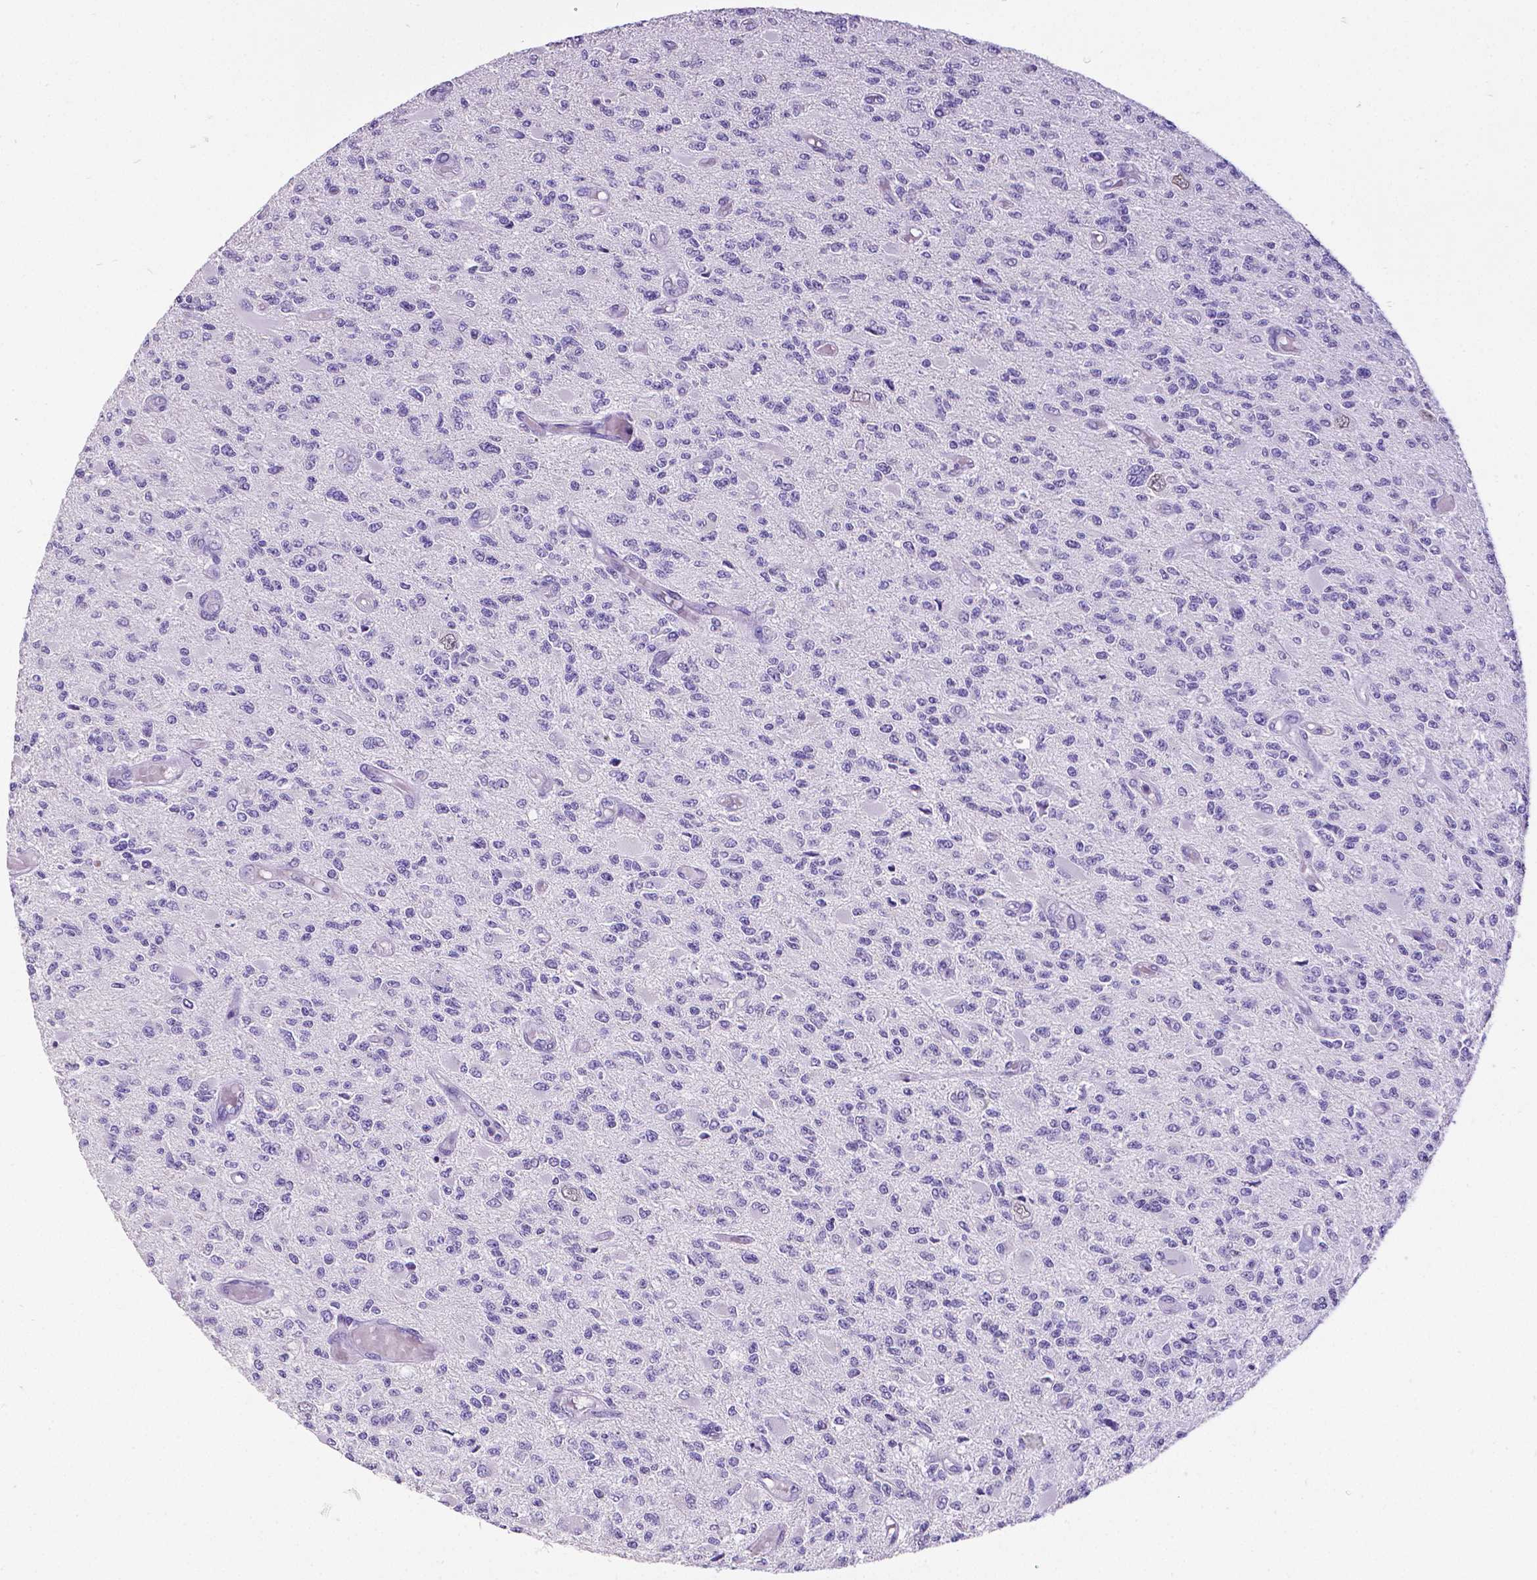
{"staining": {"intensity": "negative", "quantity": "none", "location": "none"}, "tissue": "glioma", "cell_type": "Tumor cells", "image_type": "cancer", "snomed": [{"axis": "morphology", "description": "Glioma, malignant, High grade"}, {"axis": "topography", "description": "Brain"}], "caption": "A histopathology image of human glioma is negative for staining in tumor cells.", "gene": "SATB2", "patient": {"sex": "female", "age": 63}}